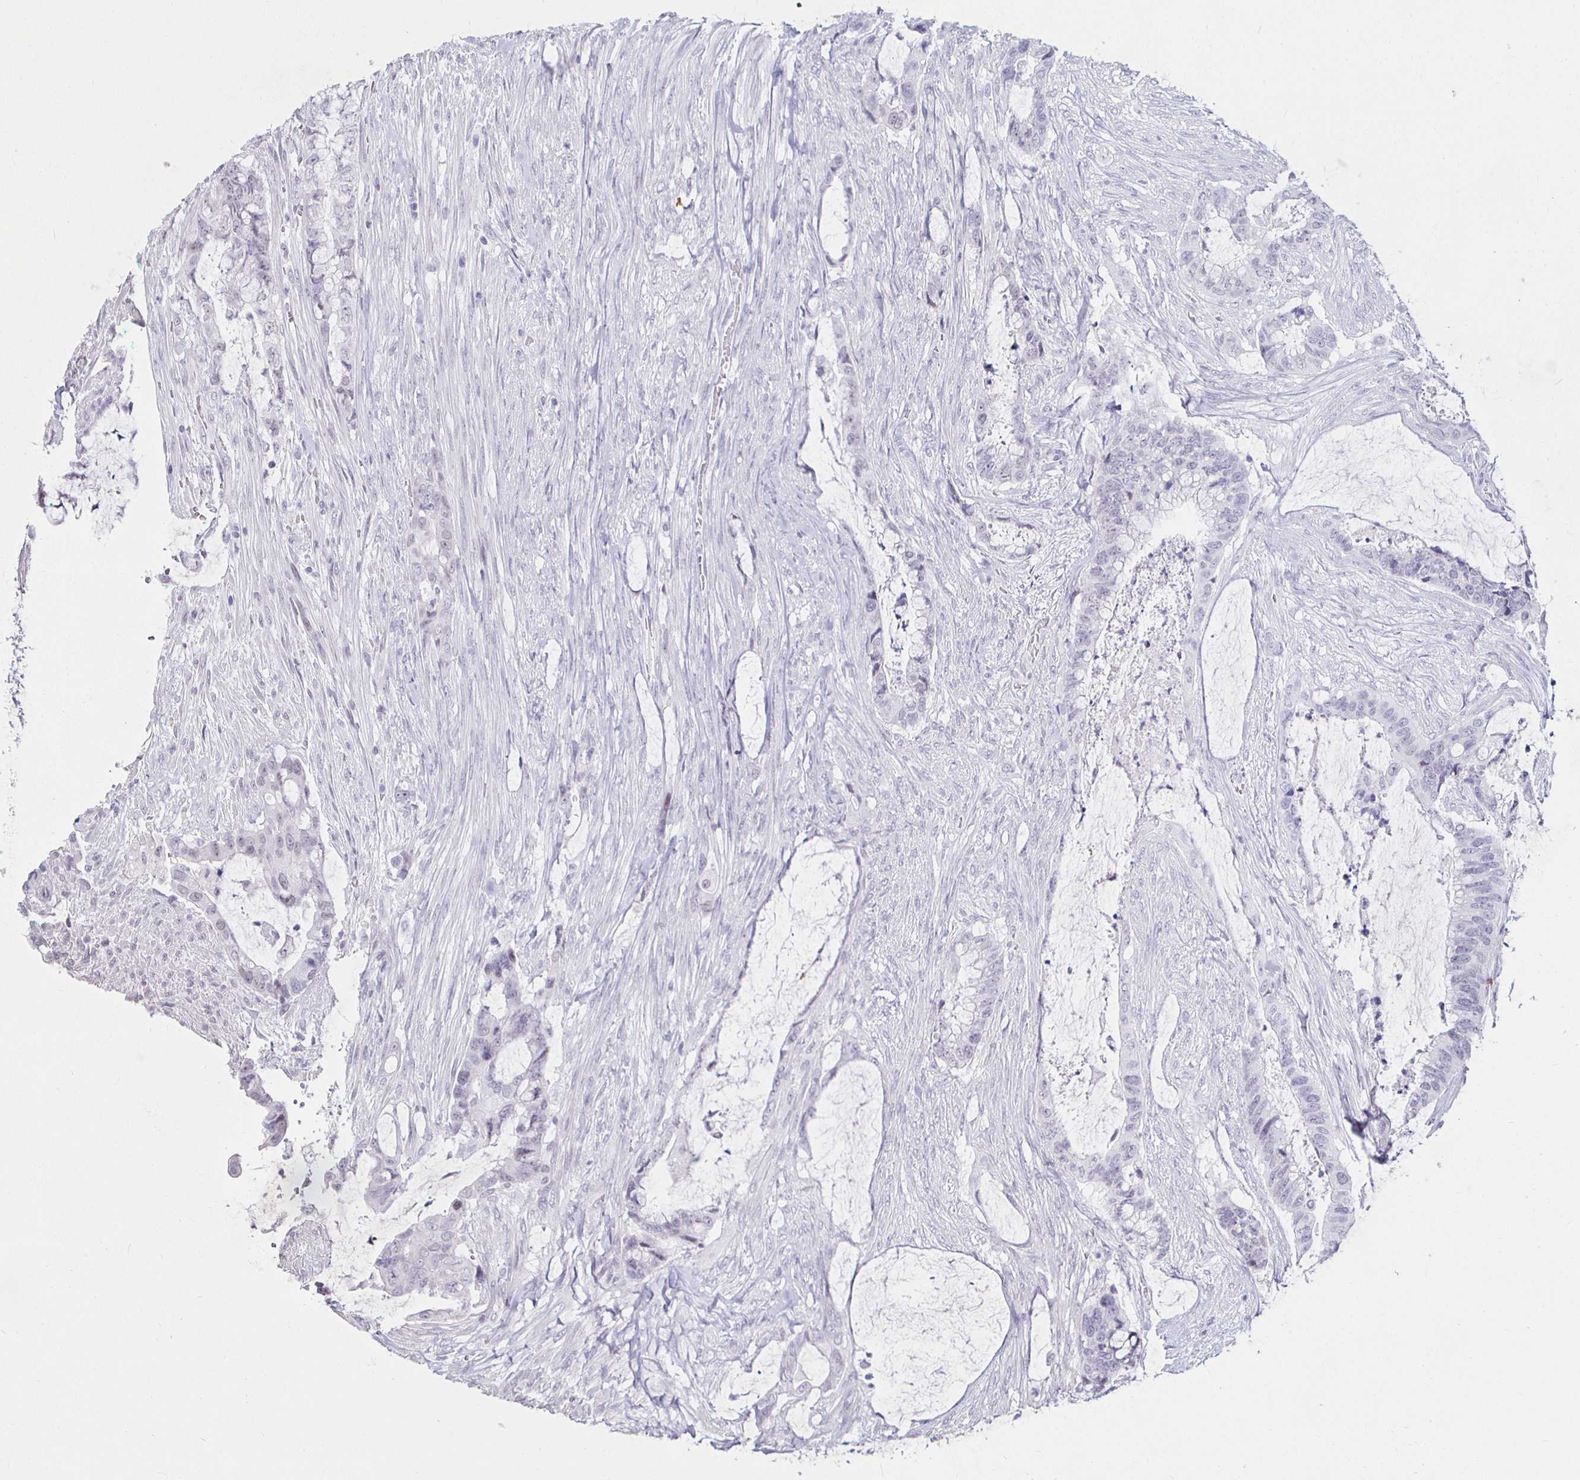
{"staining": {"intensity": "negative", "quantity": "none", "location": "none"}, "tissue": "colorectal cancer", "cell_type": "Tumor cells", "image_type": "cancer", "snomed": [{"axis": "morphology", "description": "Adenocarcinoma, NOS"}, {"axis": "topography", "description": "Rectum"}], "caption": "A high-resolution photomicrograph shows immunohistochemistry staining of adenocarcinoma (colorectal), which reveals no significant expression in tumor cells. (Brightfield microscopy of DAB immunohistochemistry at high magnification).", "gene": "MLH1", "patient": {"sex": "female", "age": 59}}